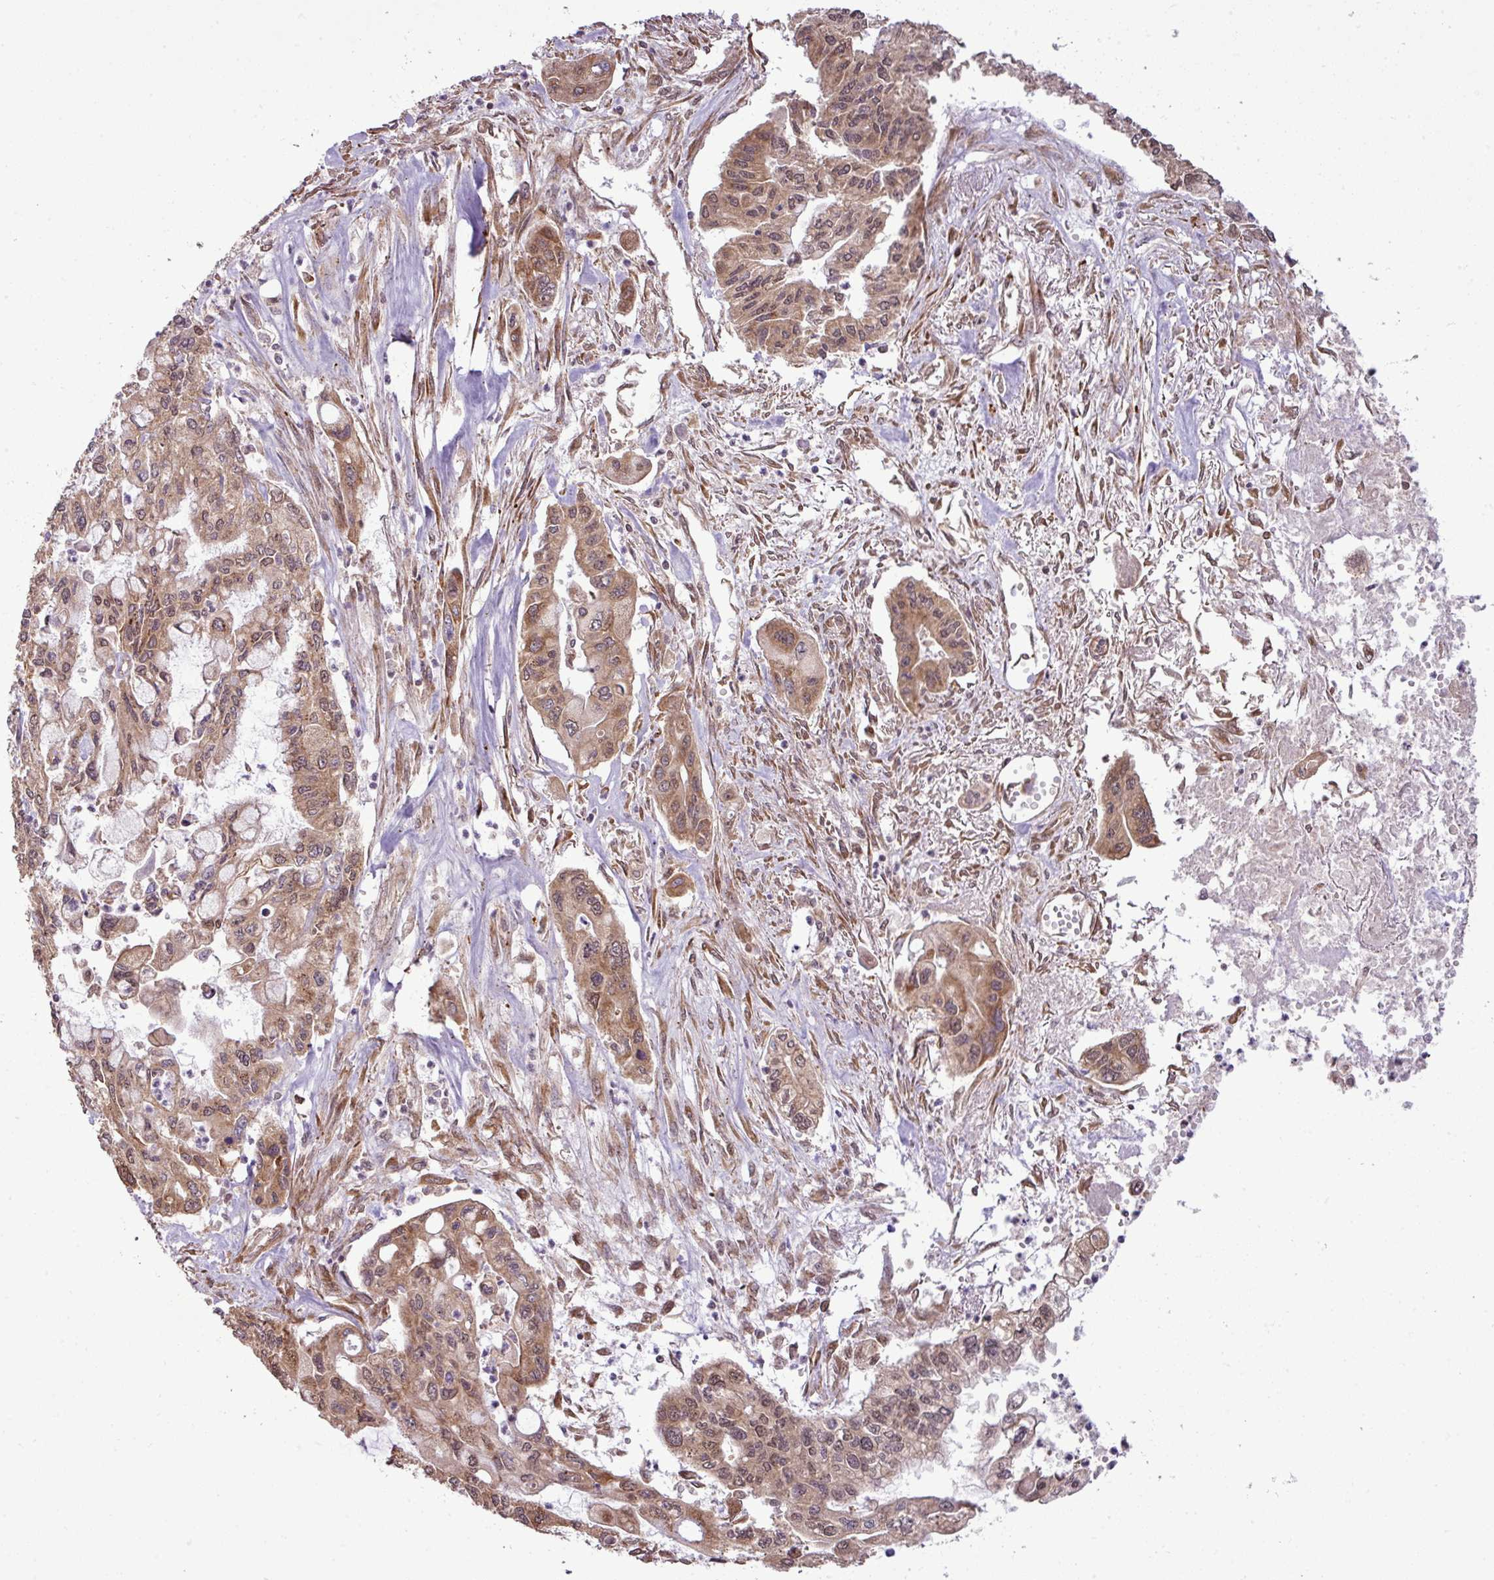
{"staining": {"intensity": "moderate", "quantity": ">75%", "location": "cytoplasmic/membranous,nuclear"}, "tissue": "pancreatic cancer", "cell_type": "Tumor cells", "image_type": "cancer", "snomed": [{"axis": "morphology", "description": "Adenocarcinoma, NOS"}, {"axis": "topography", "description": "Pancreas"}], "caption": "A brown stain shows moderate cytoplasmic/membranous and nuclear expression of a protein in human pancreatic cancer tumor cells.", "gene": "DNAAF4", "patient": {"sex": "male", "age": 62}}